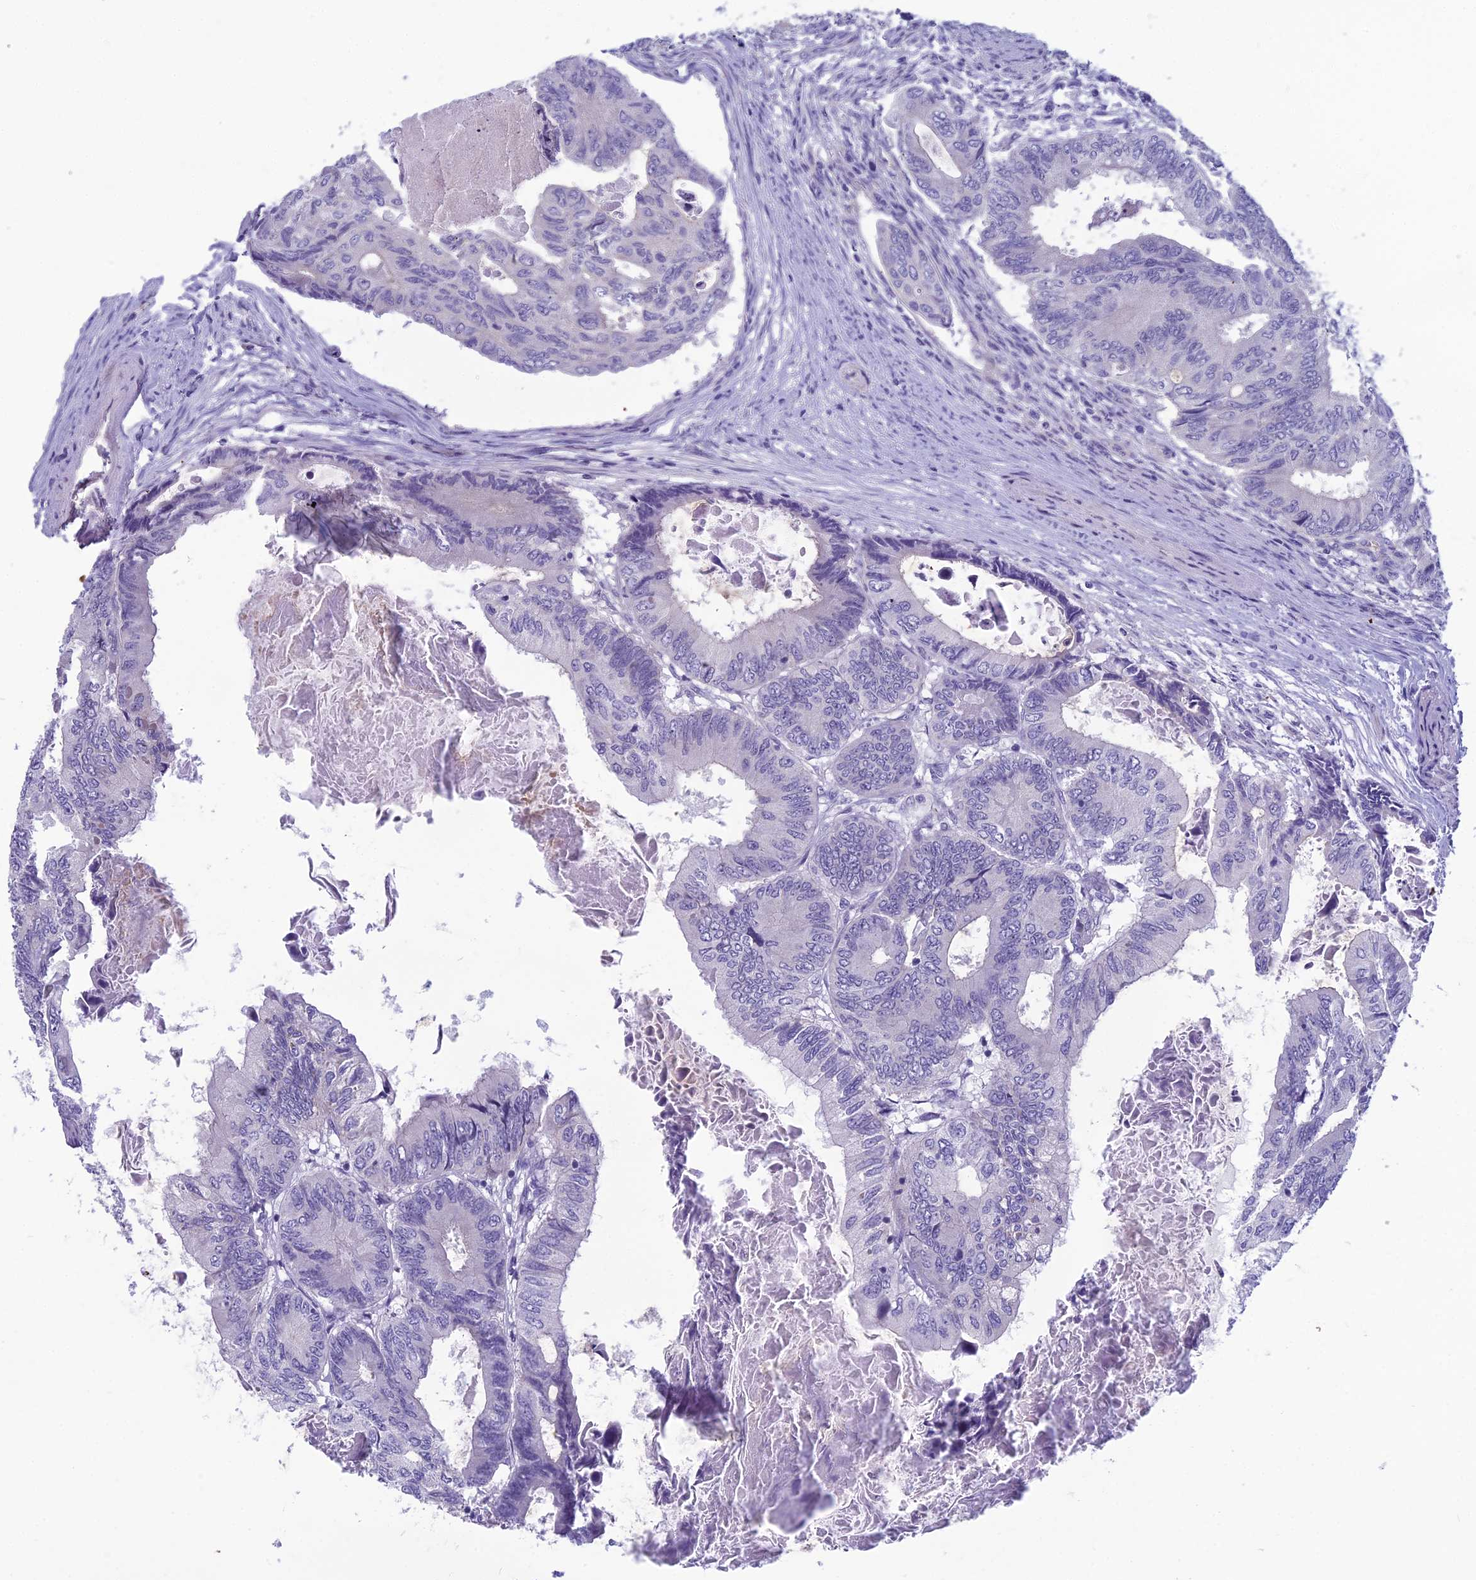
{"staining": {"intensity": "negative", "quantity": "none", "location": "none"}, "tissue": "colorectal cancer", "cell_type": "Tumor cells", "image_type": "cancer", "snomed": [{"axis": "morphology", "description": "Adenocarcinoma, NOS"}, {"axis": "topography", "description": "Colon"}], "caption": "This is an IHC micrograph of colorectal adenocarcinoma. There is no staining in tumor cells.", "gene": "RBM41", "patient": {"sex": "male", "age": 85}}